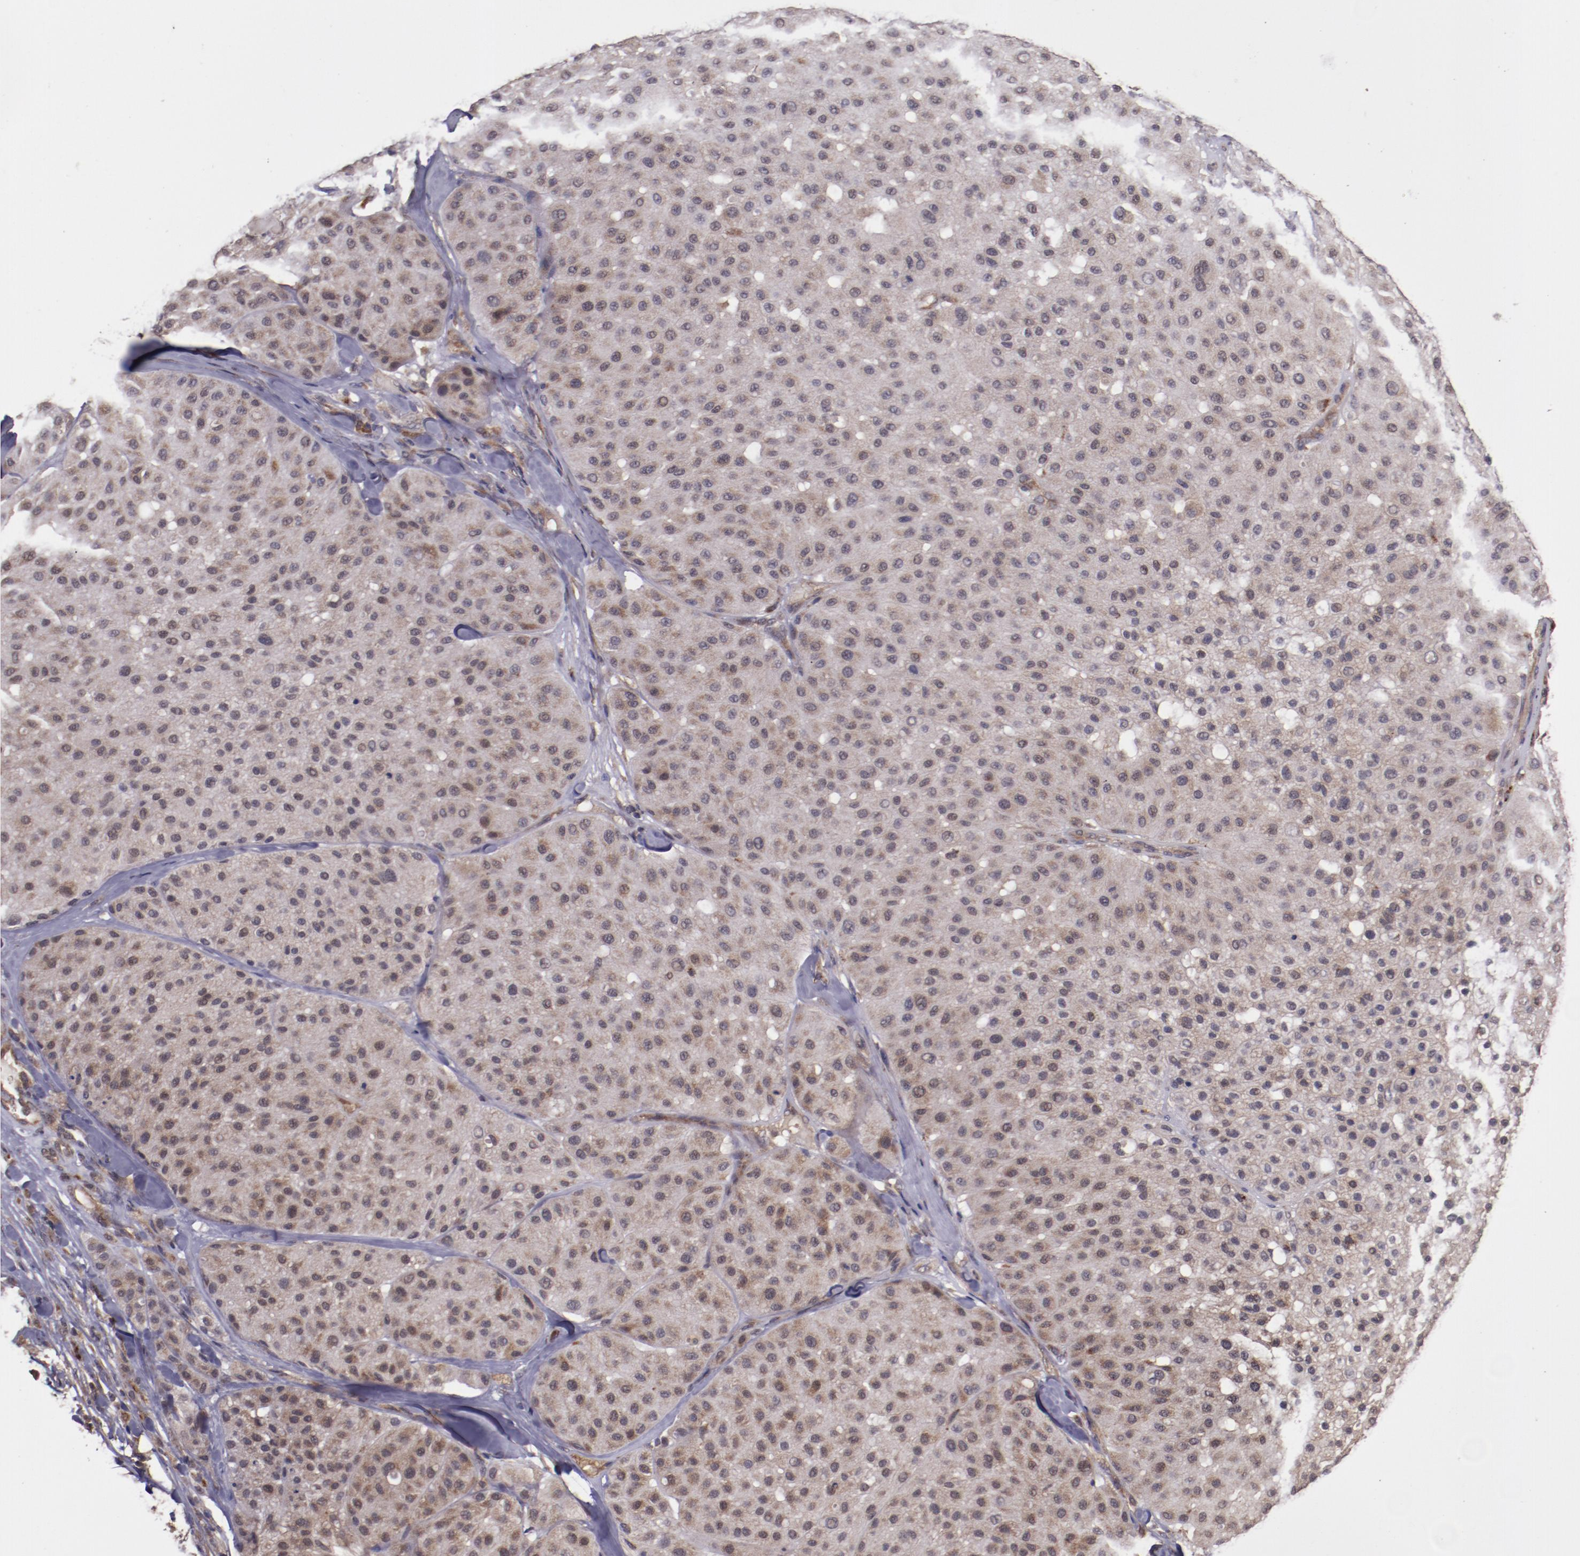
{"staining": {"intensity": "weak", "quantity": ">75%", "location": "cytoplasmic/membranous,nuclear"}, "tissue": "melanoma", "cell_type": "Tumor cells", "image_type": "cancer", "snomed": [{"axis": "morphology", "description": "Normal tissue, NOS"}, {"axis": "morphology", "description": "Malignant melanoma, Metastatic site"}, {"axis": "topography", "description": "Skin"}], "caption": "Human melanoma stained for a protein (brown) exhibits weak cytoplasmic/membranous and nuclear positive positivity in about >75% of tumor cells.", "gene": "FTSJ1", "patient": {"sex": "male", "age": 41}}